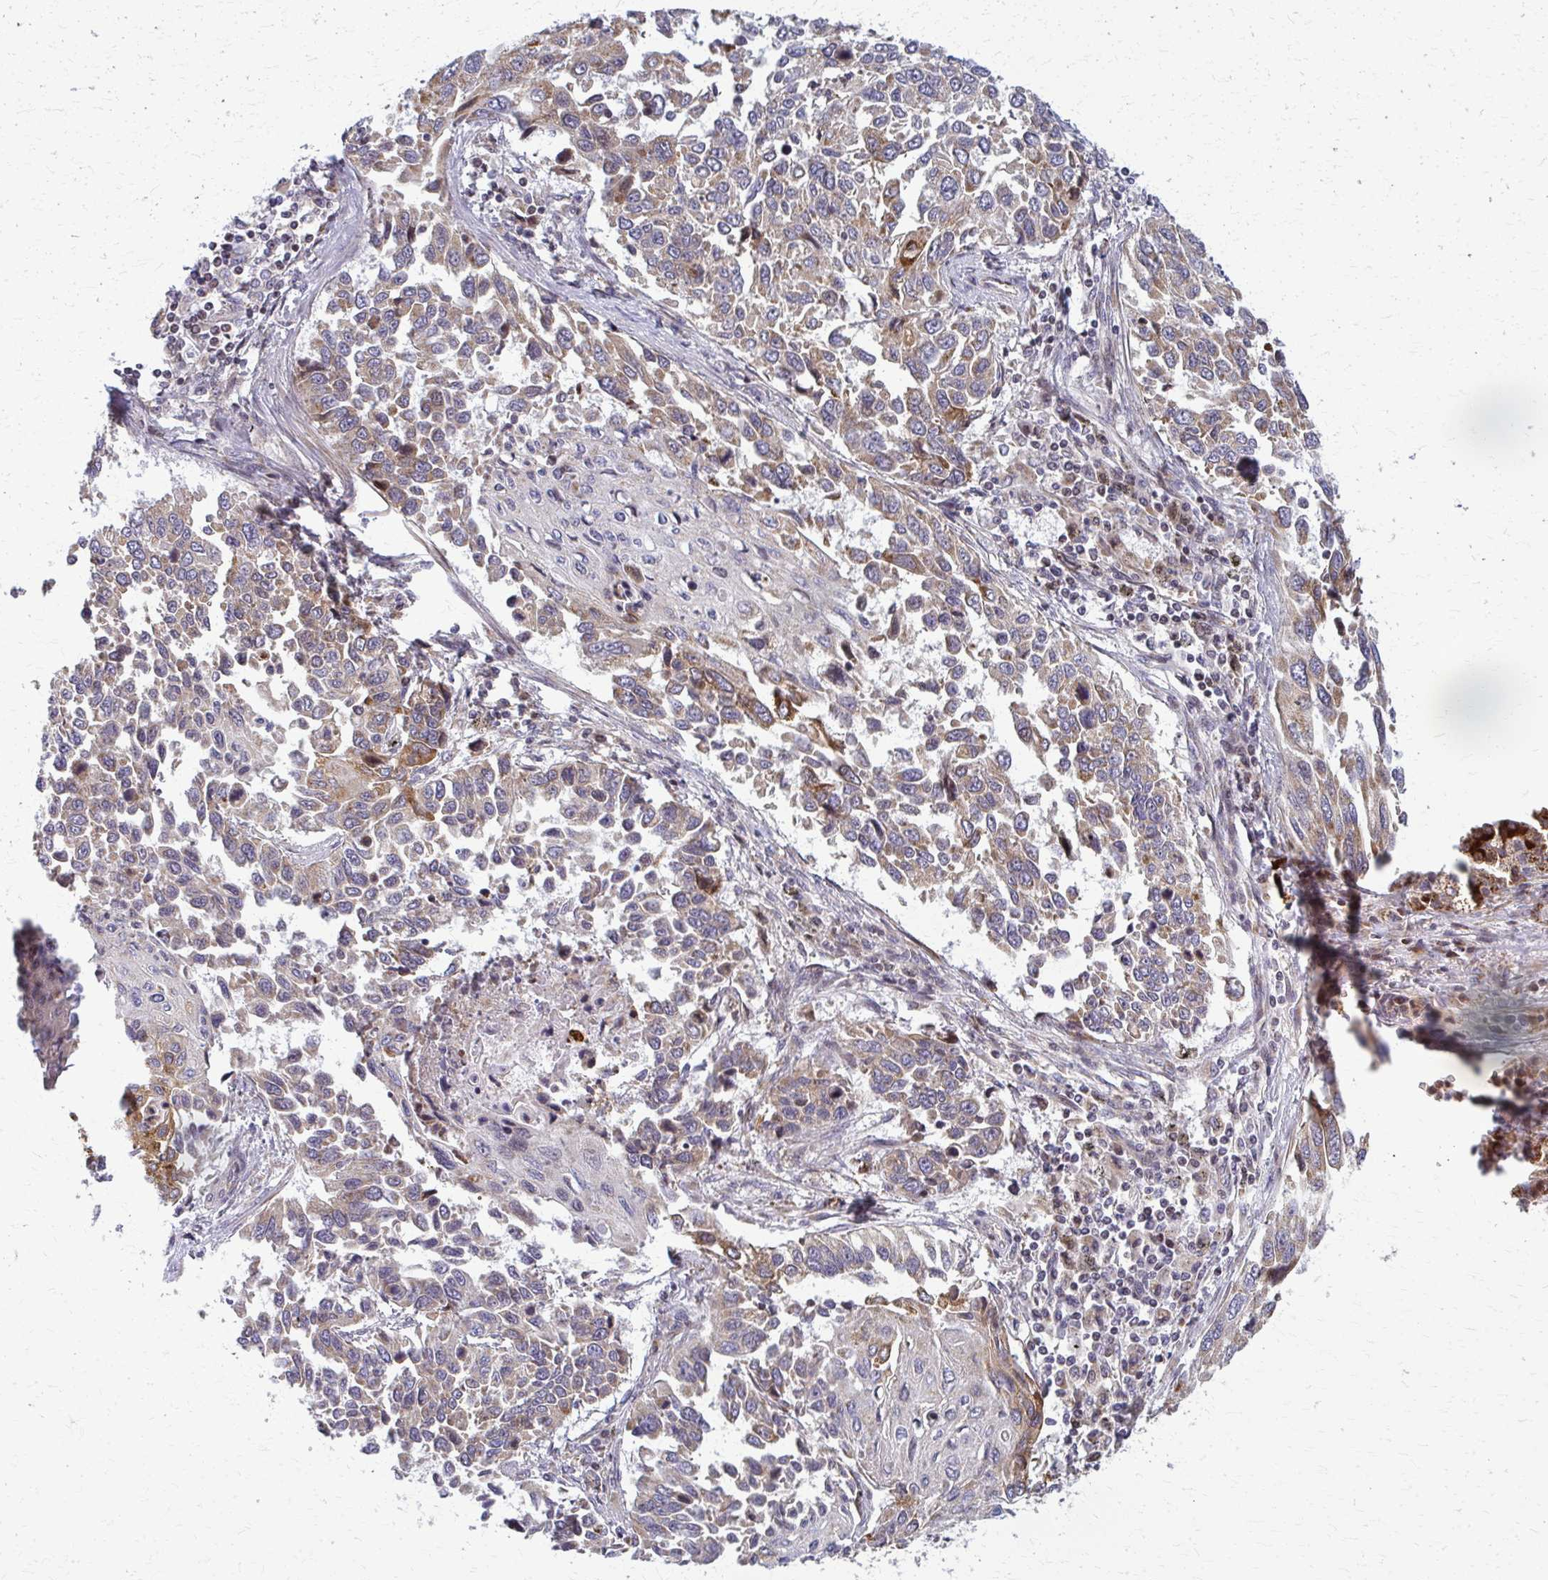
{"staining": {"intensity": "moderate", "quantity": ">75%", "location": "cytoplasmic/membranous"}, "tissue": "lung cancer", "cell_type": "Tumor cells", "image_type": "cancer", "snomed": [{"axis": "morphology", "description": "Squamous cell carcinoma, NOS"}, {"axis": "topography", "description": "Lung"}], "caption": "Lung cancer (squamous cell carcinoma) tissue demonstrates moderate cytoplasmic/membranous staining in about >75% of tumor cells, visualized by immunohistochemistry. (DAB IHC with brightfield microscopy, high magnification).", "gene": "MCCC1", "patient": {"sex": "male", "age": 62}}